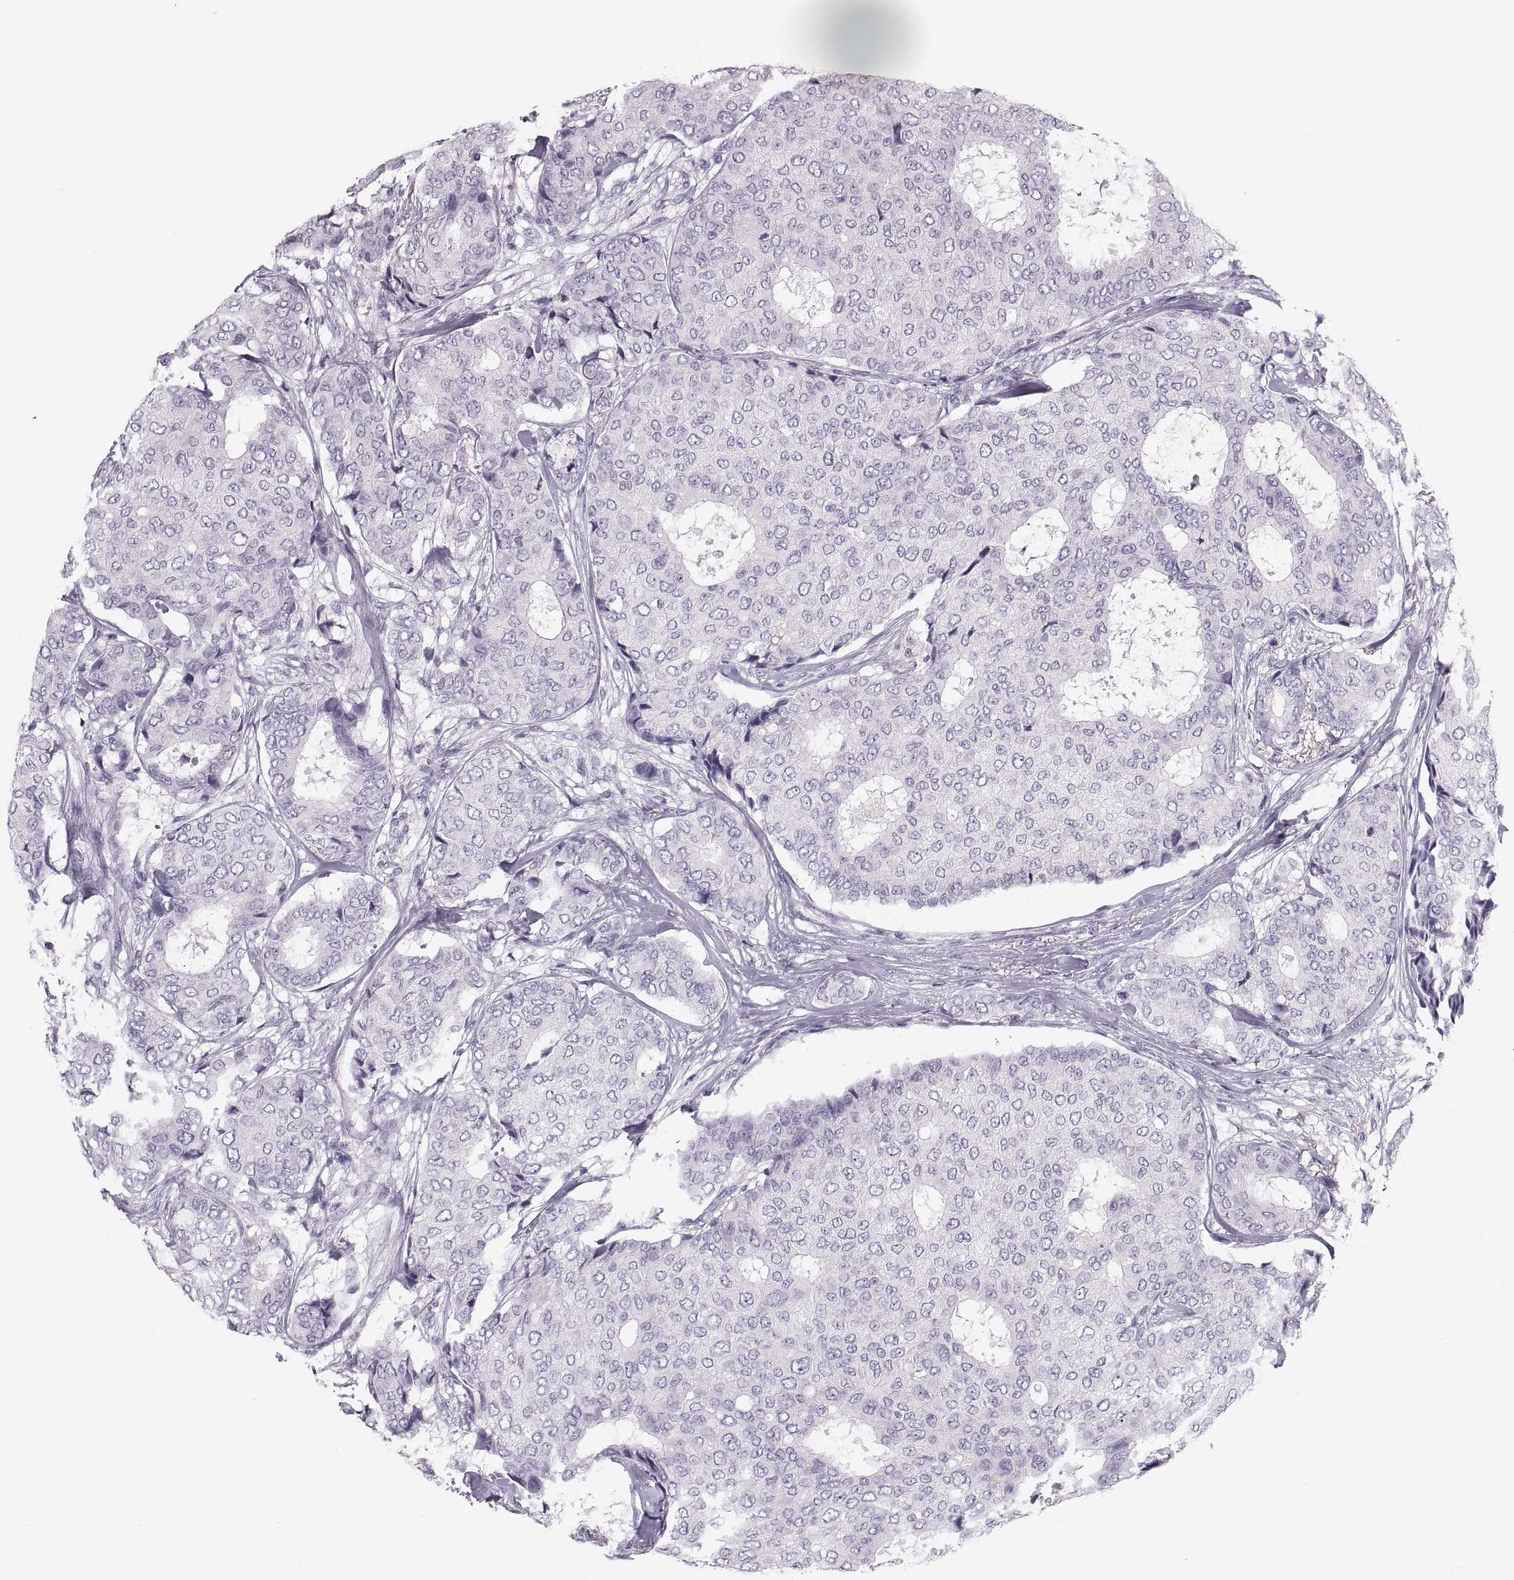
{"staining": {"intensity": "negative", "quantity": "none", "location": "none"}, "tissue": "breast cancer", "cell_type": "Tumor cells", "image_type": "cancer", "snomed": [{"axis": "morphology", "description": "Duct carcinoma"}, {"axis": "topography", "description": "Breast"}], "caption": "Human breast cancer stained for a protein using IHC reveals no positivity in tumor cells.", "gene": "COL9A3", "patient": {"sex": "female", "age": 75}}